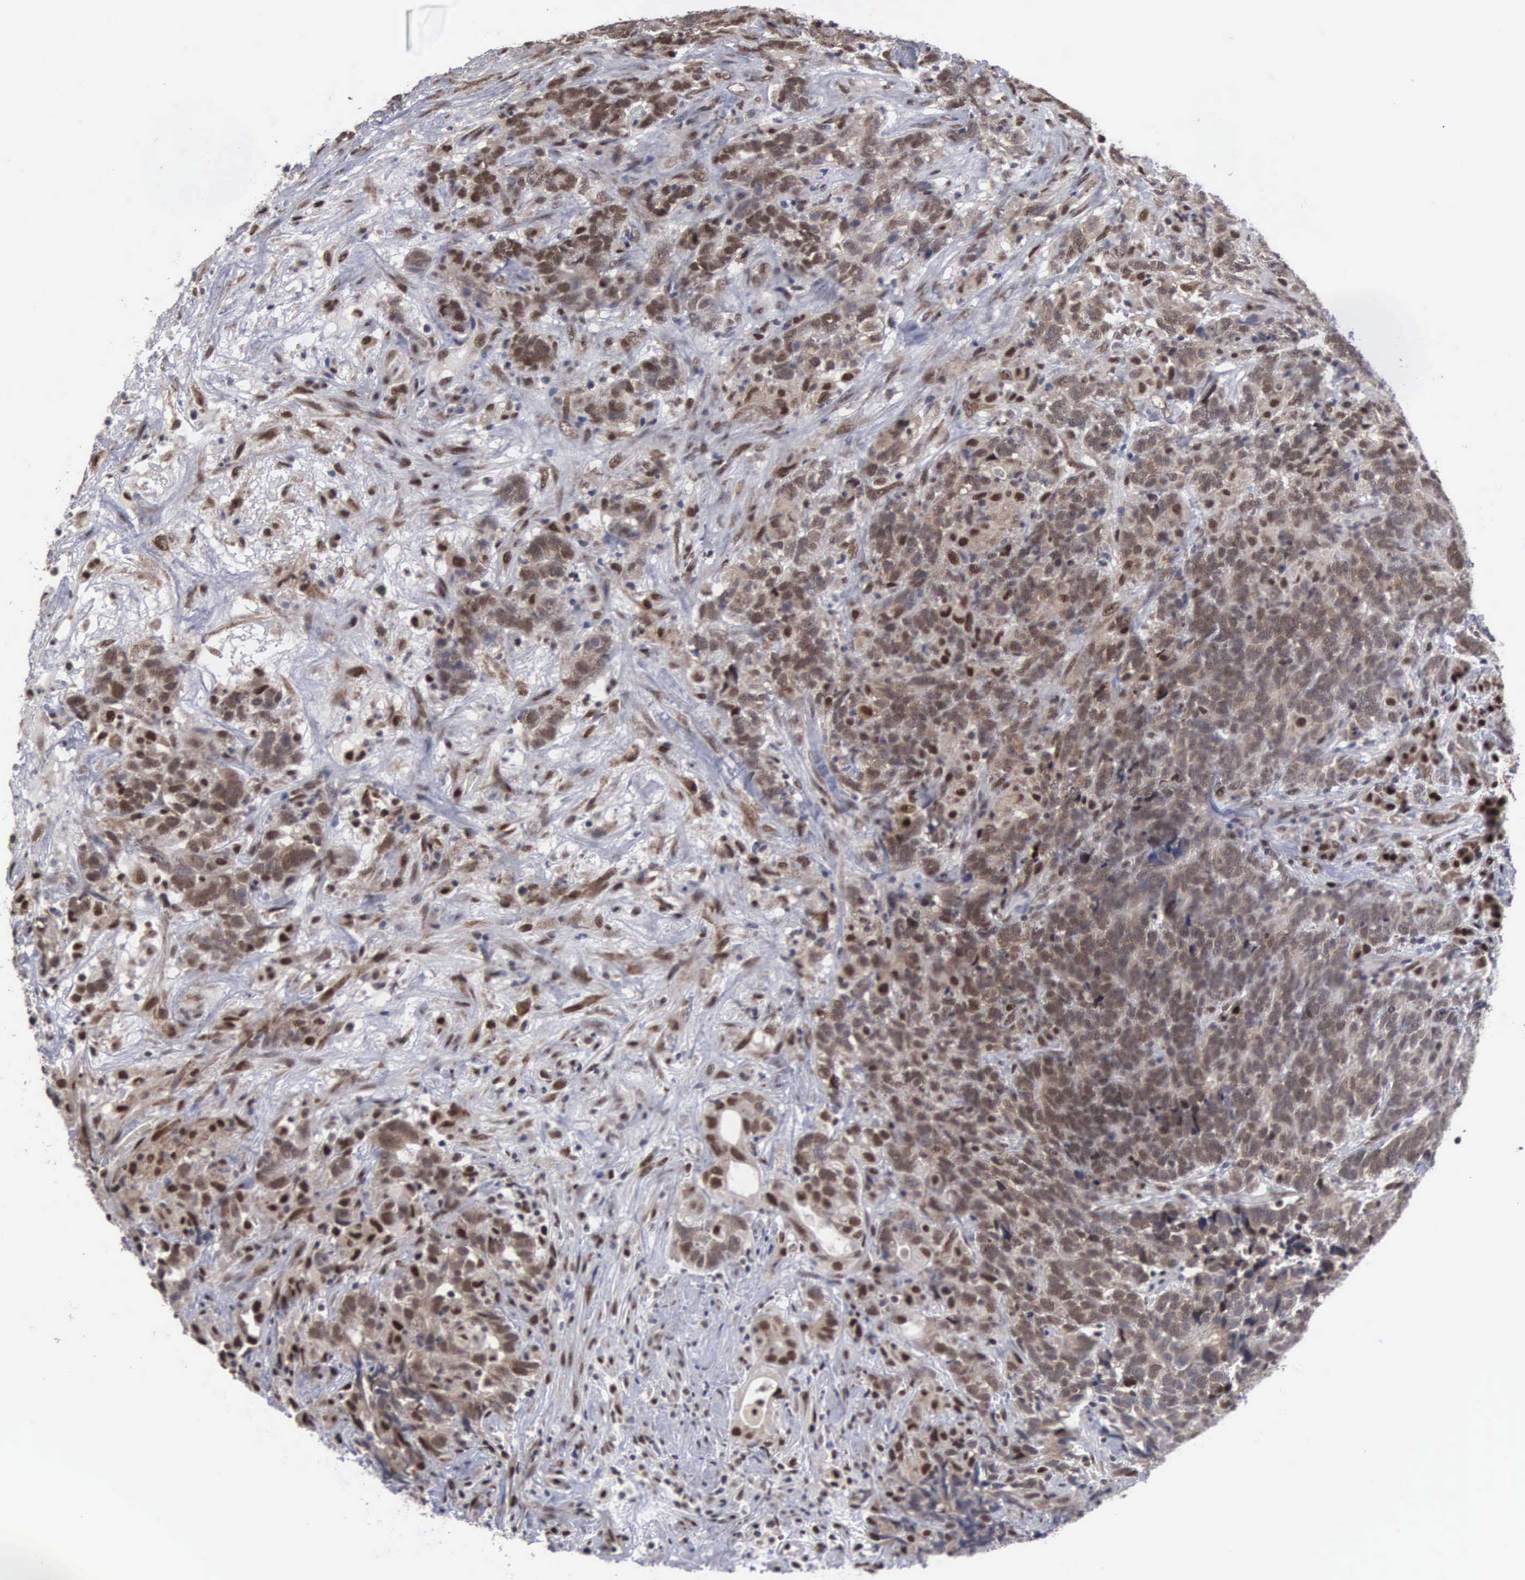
{"staining": {"intensity": "moderate", "quantity": ">75%", "location": "nuclear"}, "tissue": "testis cancer", "cell_type": "Tumor cells", "image_type": "cancer", "snomed": [{"axis": "morphology", "description": "Carcinoma, Embryonal, NOS"}, {"axis": "topography", "description": "Testis"}], "caption": "This is a photomicrograph of immunohistochemistry staining of testis cancer (embryonal carcinoma), which shows moderate positivity in the nuclear of tumor cells.", "gene": "TRMT5", "patient": {"sex": "male", "age": 26}}